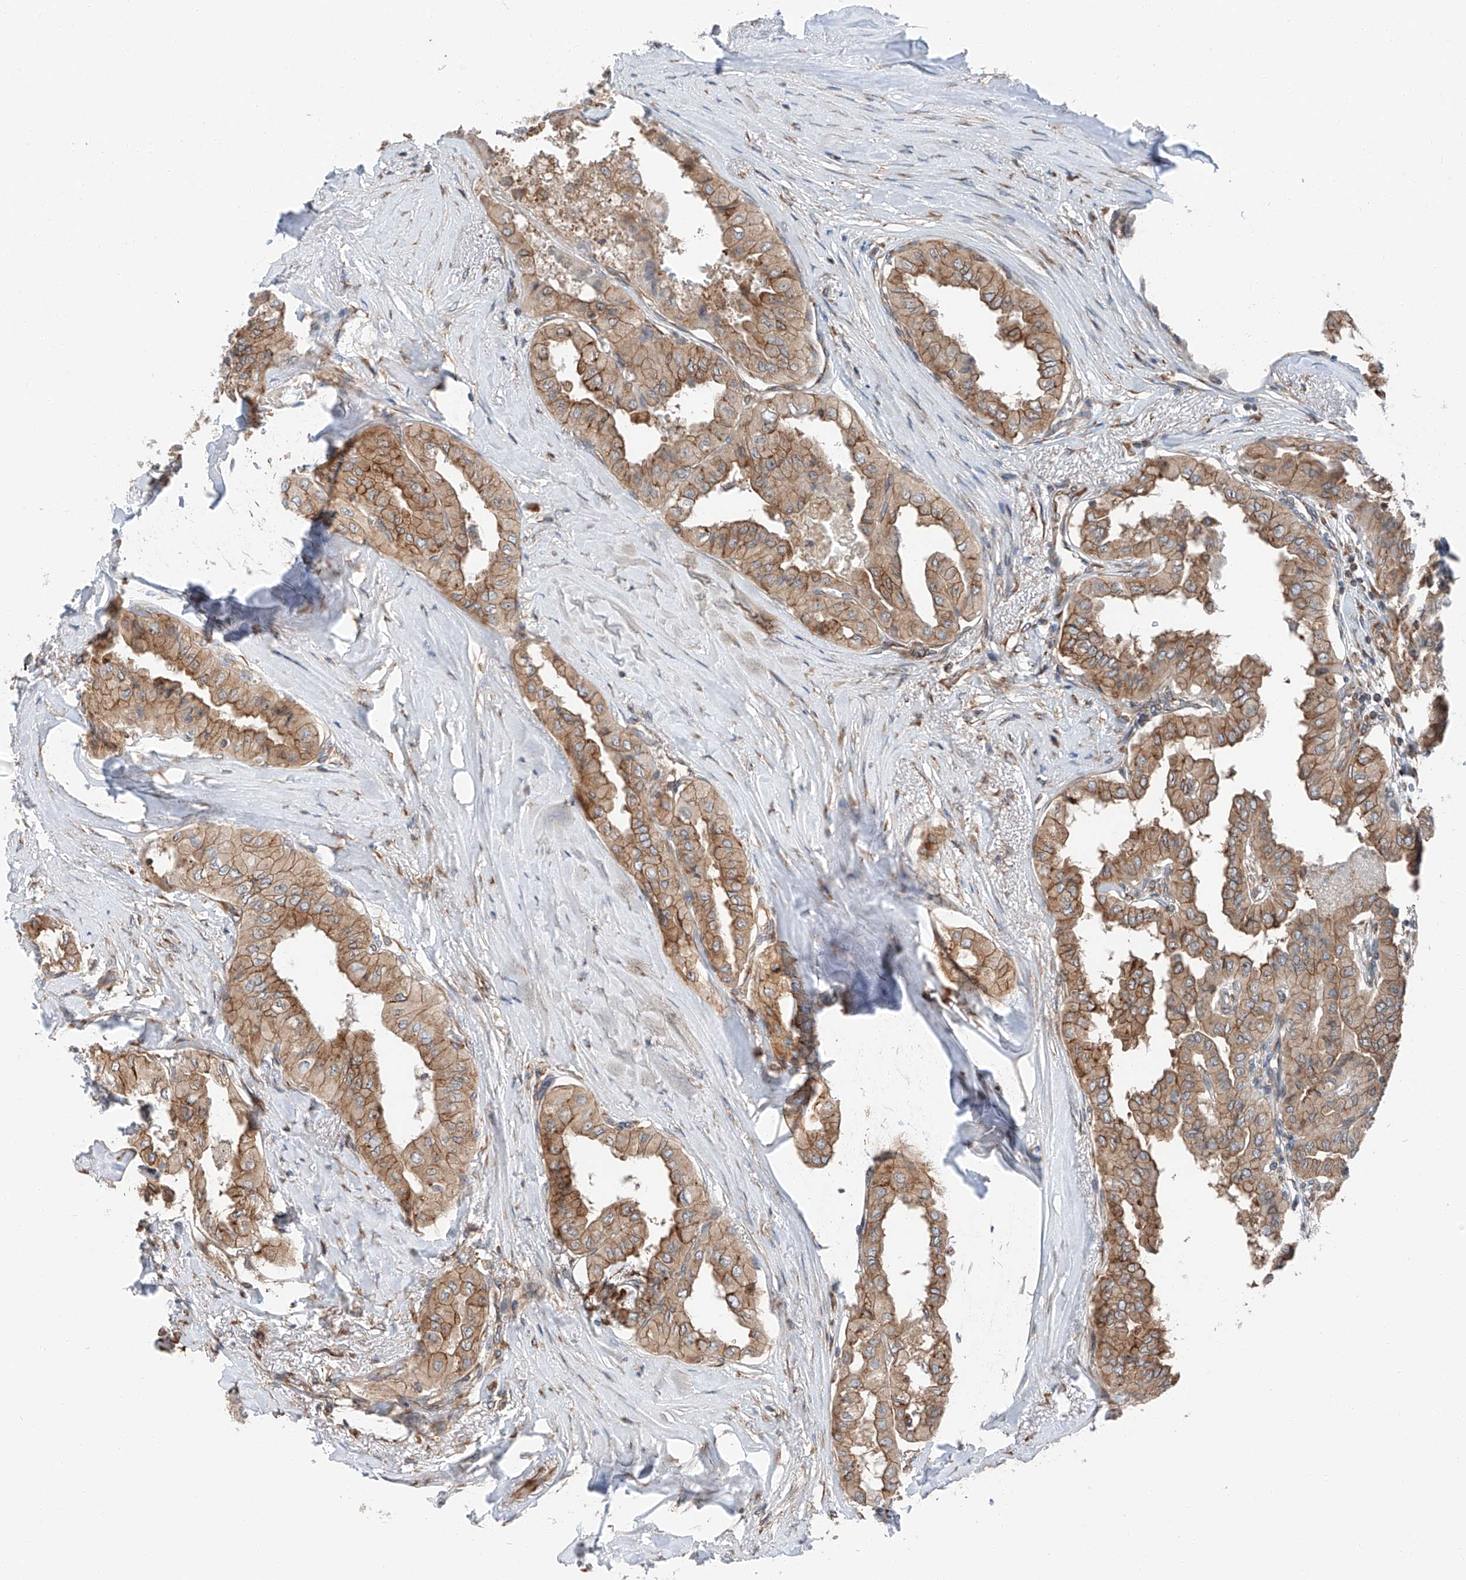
{"staining": {"intensity": "moderate", "quantity": ">75%", "location": "cytoplasmic/membranous"}, "tissue": "thyroid cancer", "cell_type": "Tumor cells", "image_type": "cancer", "snomed": [{"axis": "morphology", "description": "Papillary adenocarcinoma, NOS"}, {"axis": "topography", "description": "Thyroid gland"}], "caption": "Immunohistochemical staining of thyroid cancer demonstrates medium levels of moderate cytoplasmic/membranous protein expression in approximately >75% of tumor cells.", "gene": "ZC3H15", "patient": {"sex": "female", "age": 59}}